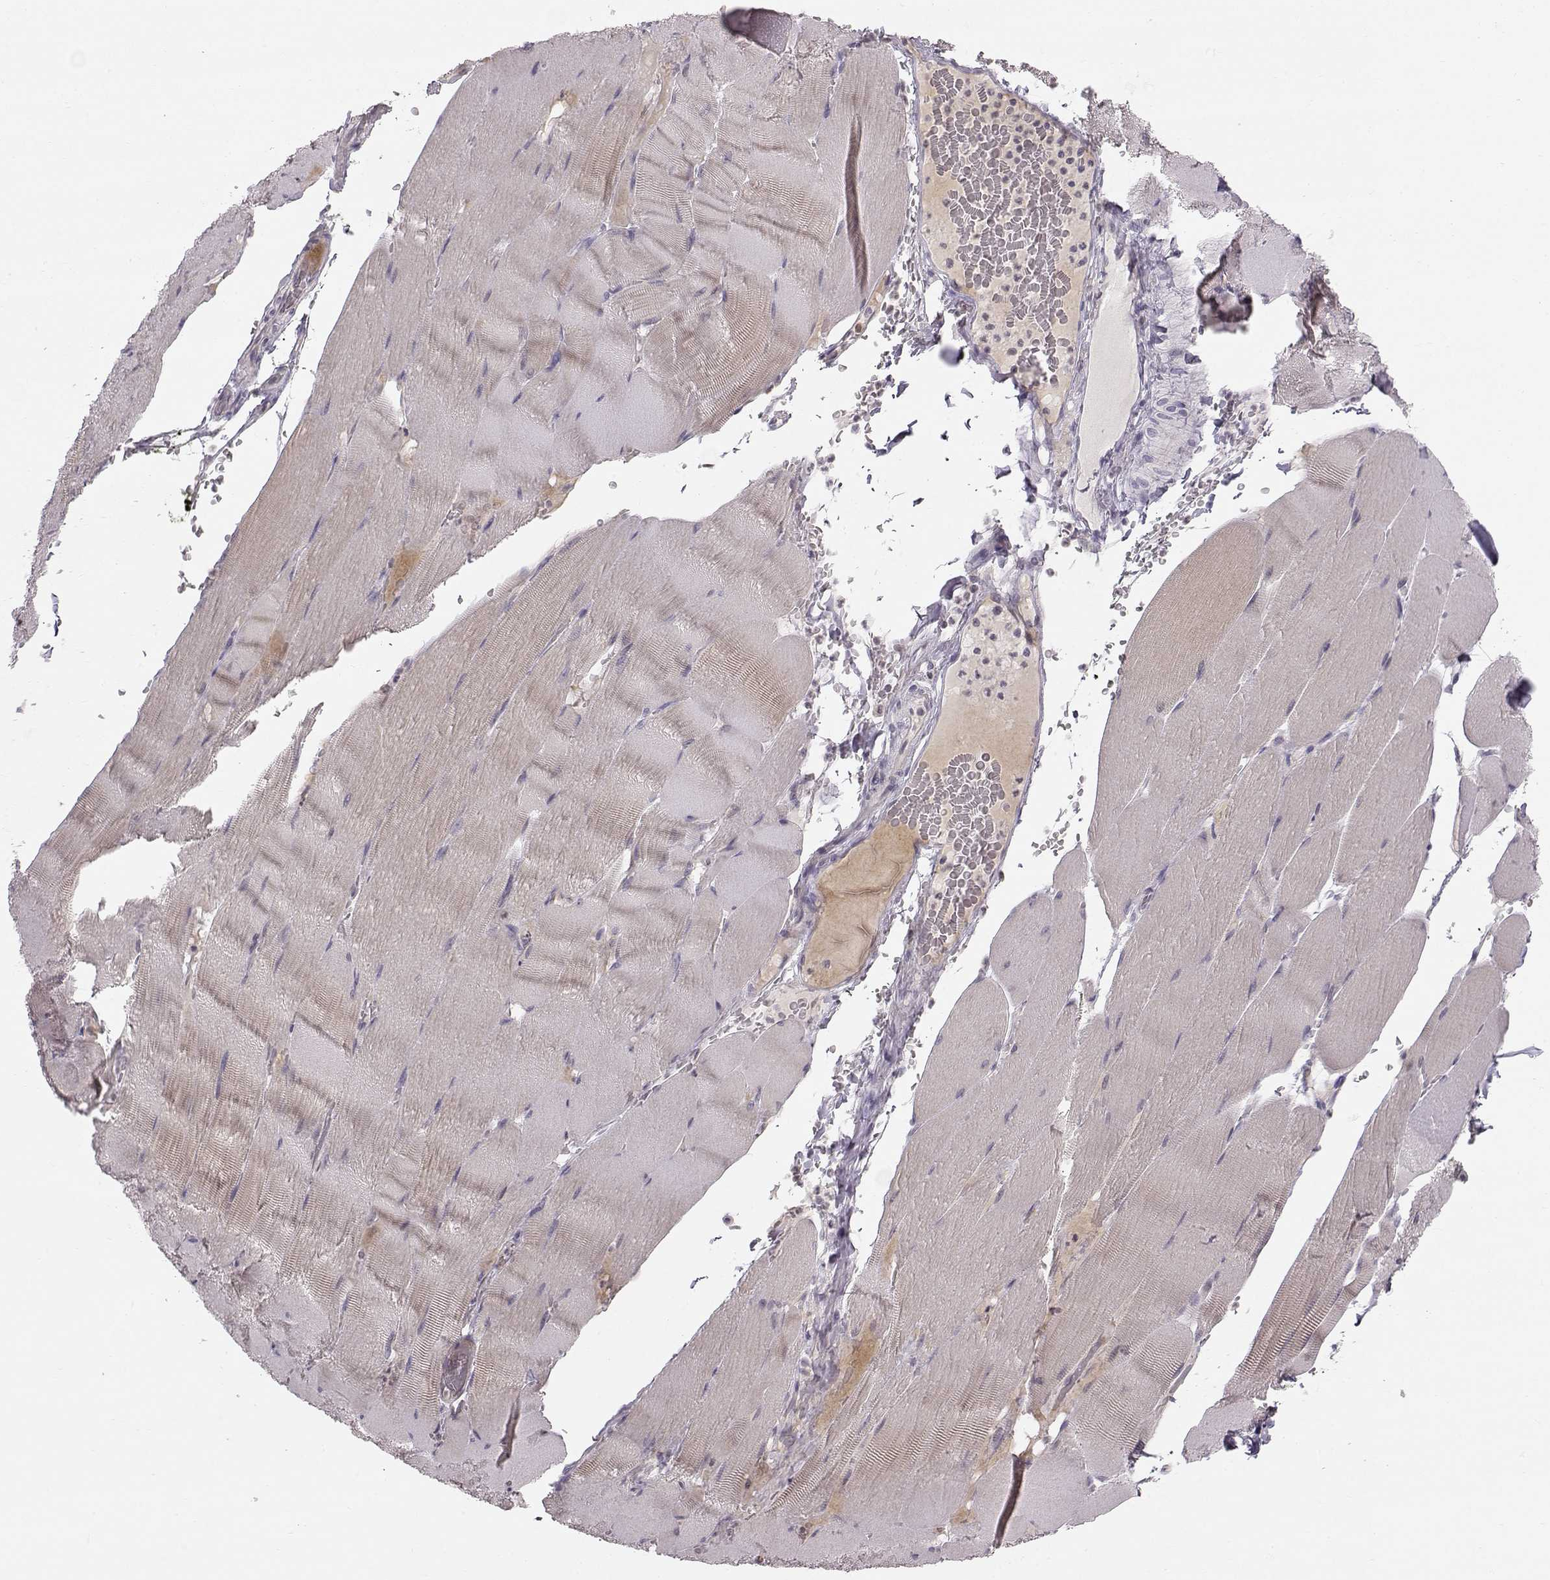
{"staining": {"intensity": "moderate", "quantity": "<25%", "location": "cytoplasmic/membranous"}, "tissue": "skeletal muscle", "cell_type": "Myocytes", "image_type": "normal", "snomed": [{"axis": "morphology", "description": "Normal tissue, NOS"}, {"axis": "topography", "description": "Skeletal muscle"}], "caption": "Immunohistochemistry photomicrograph of normal human skeletal muscle stained for a protein (brown), which reveals low levels of moderate cytoplasmic/membranous positivity in about <25% of myocytes.", "gene": "ACSL6", "patient": {"sex": "male", "age": 56}}